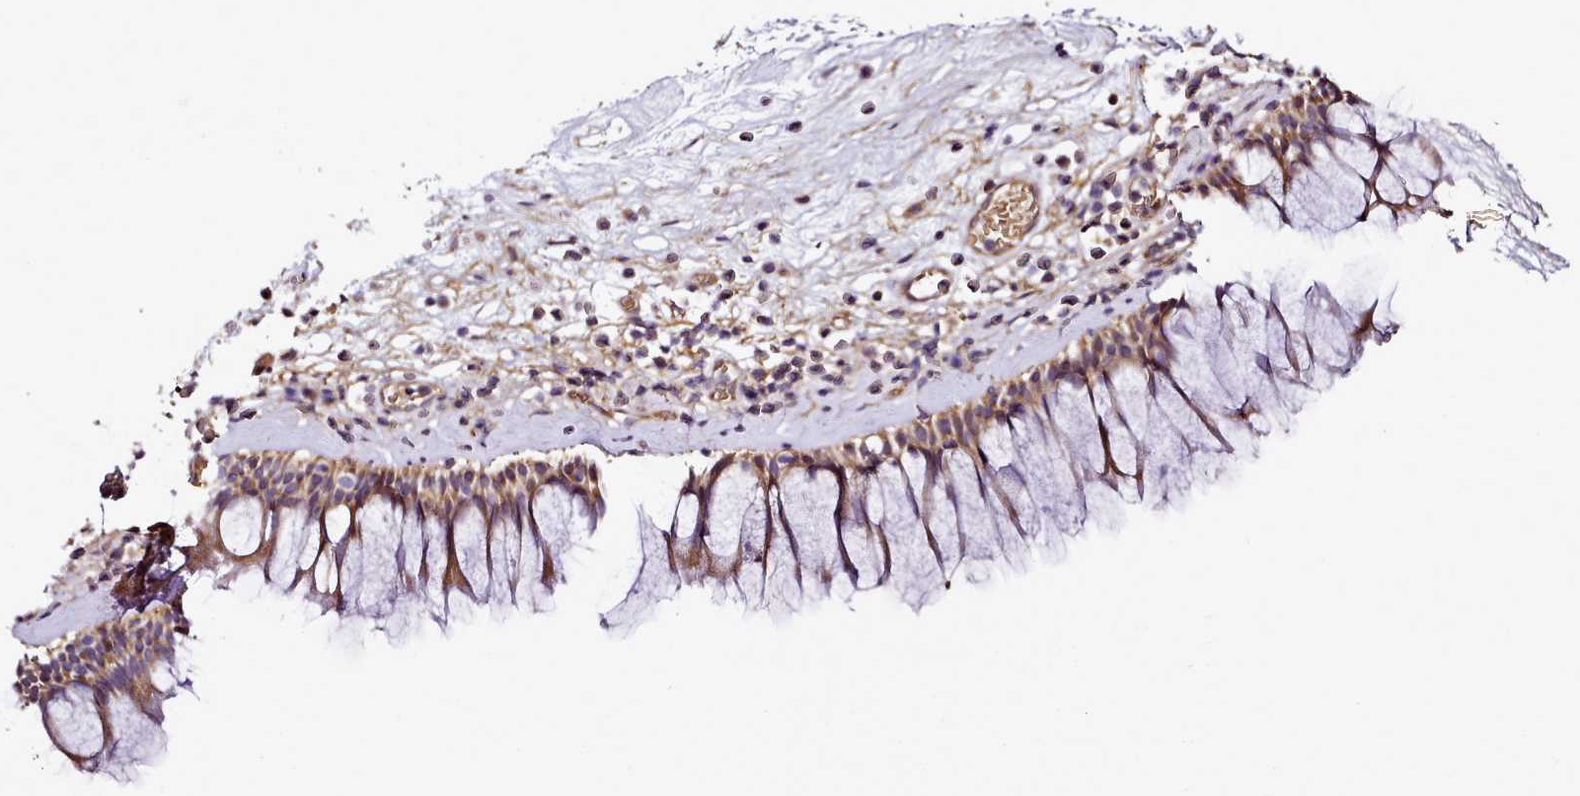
{"staining": {"intensity": "moderate", "quantity": ">75%", "location": "cytoplasmic/membranous"}, "tissue": "nasopharynx", "cell_type": "Respiratory epithelial cells", "image_type": "normal", "snomed": [{"axis": "morphology", "description": "Normal tissue, NOS"}, {"axis": "morphology", "description": "Inflammation, NOS"}, {"axis": "topography", "description": "Nasopharynx"}], "caption": "Nasopharynx stained with immunohistochemistry (IHC) displays moderate cytoplasmic/membranous staining in approximately >75% of respiratory epithelial cells.", "gene": "NBPF10", "patient": {"sex": "male", "age": 70}}